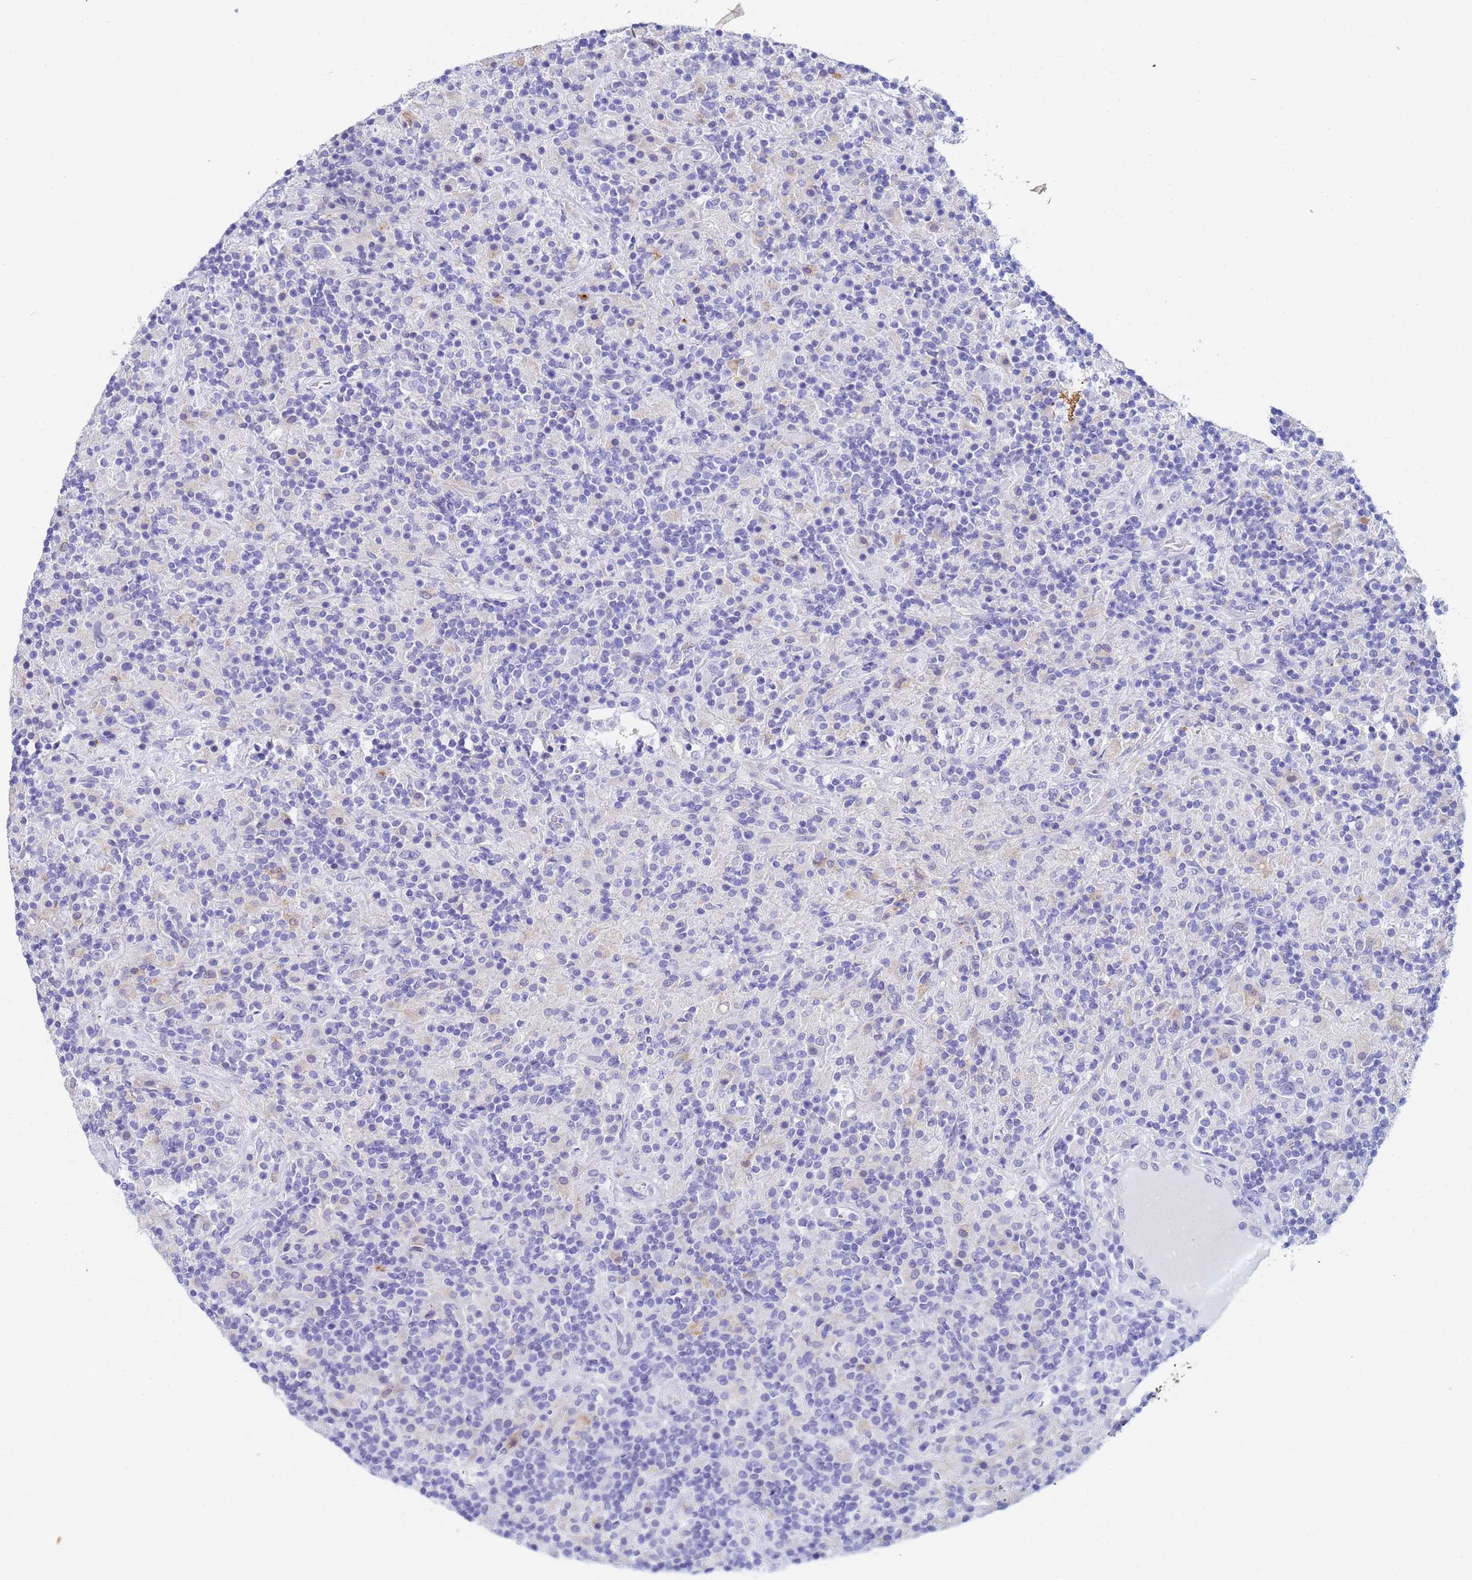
{"staining": {"intensity": "negative", "quantity": "none", "location": "none"}, "tissue": "lymphoma", "cell_type": "Tumor cells", "image_type": "cancer", "snomed": [{"axis": "morphology", "description": "Hodgkin's disease, NOS"}, {"axis": "topography", "description": "Lymph node"}], "caption": "Lymphoma stained for a protein using immunohistochemistry exhibits no expression tumor cells.", "gene": "CSTB", "patient": {"sex": "male", "age": 70}}